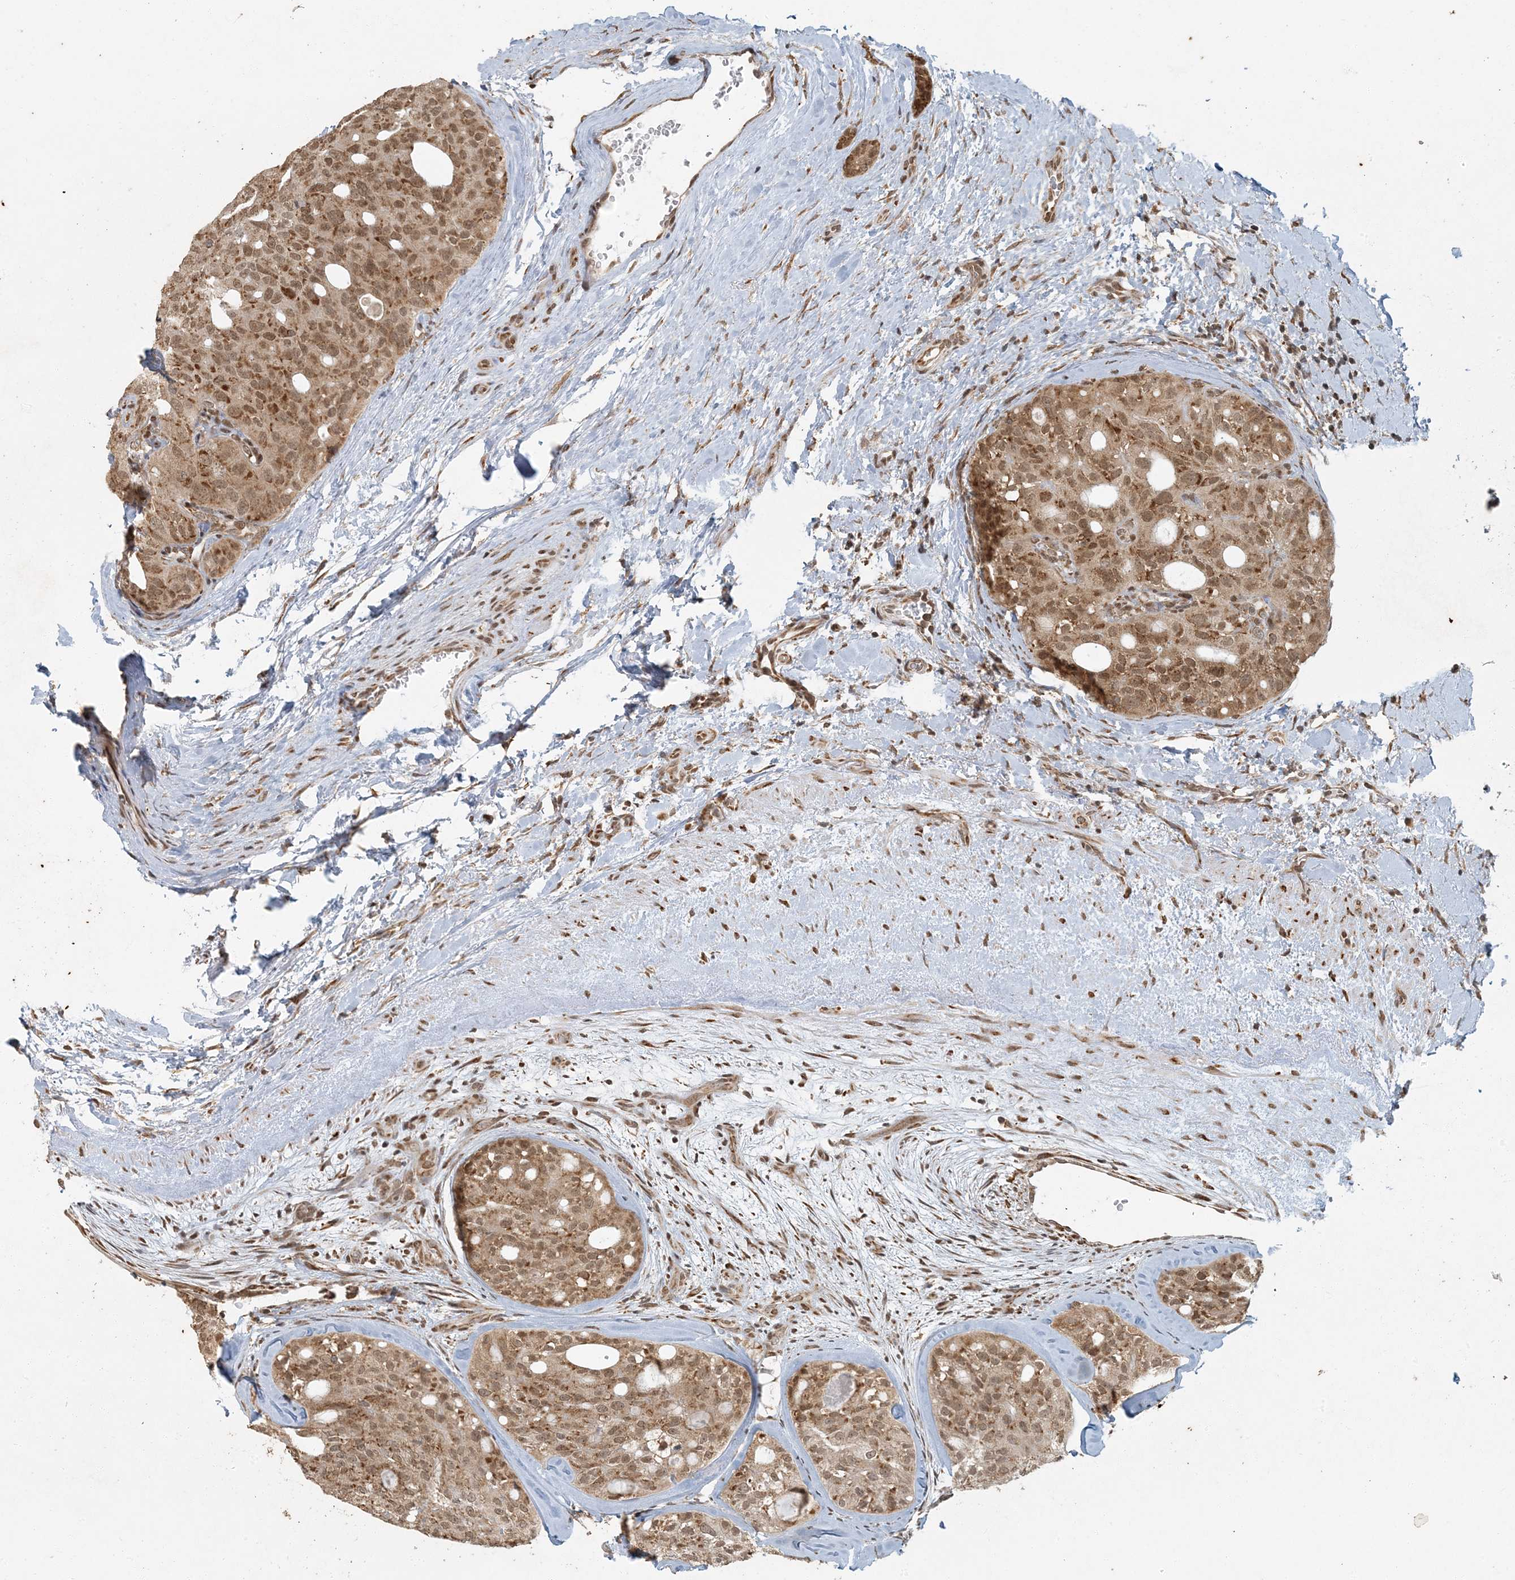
{"staining": {"intensity": "moderate", "quantity": ">75%", "location": "cytoplasmic/membranous,nuclear"}, "tissue": "thyroid cancer", "cell_type": "Tumor cells", "image_type": "cancer", "snomed": [{"axis": "morphology", "description": "Follicular adenoma carcinoma, NOS"}, {"axis": "topography", "description": "Thyroid gland"}], "caption": "This image exhibits follicular adenoma carcinoma (thyroid) stained with immunohistochemistry (IHC) to label a protein in brown. The cytoplasmic/membranous and nuclear of tumor cells show moderate positivity for the protein. Nuclei are counter-stained blue.", "gene": "AK9", "patient": {"sex": "male", "age": 75}}